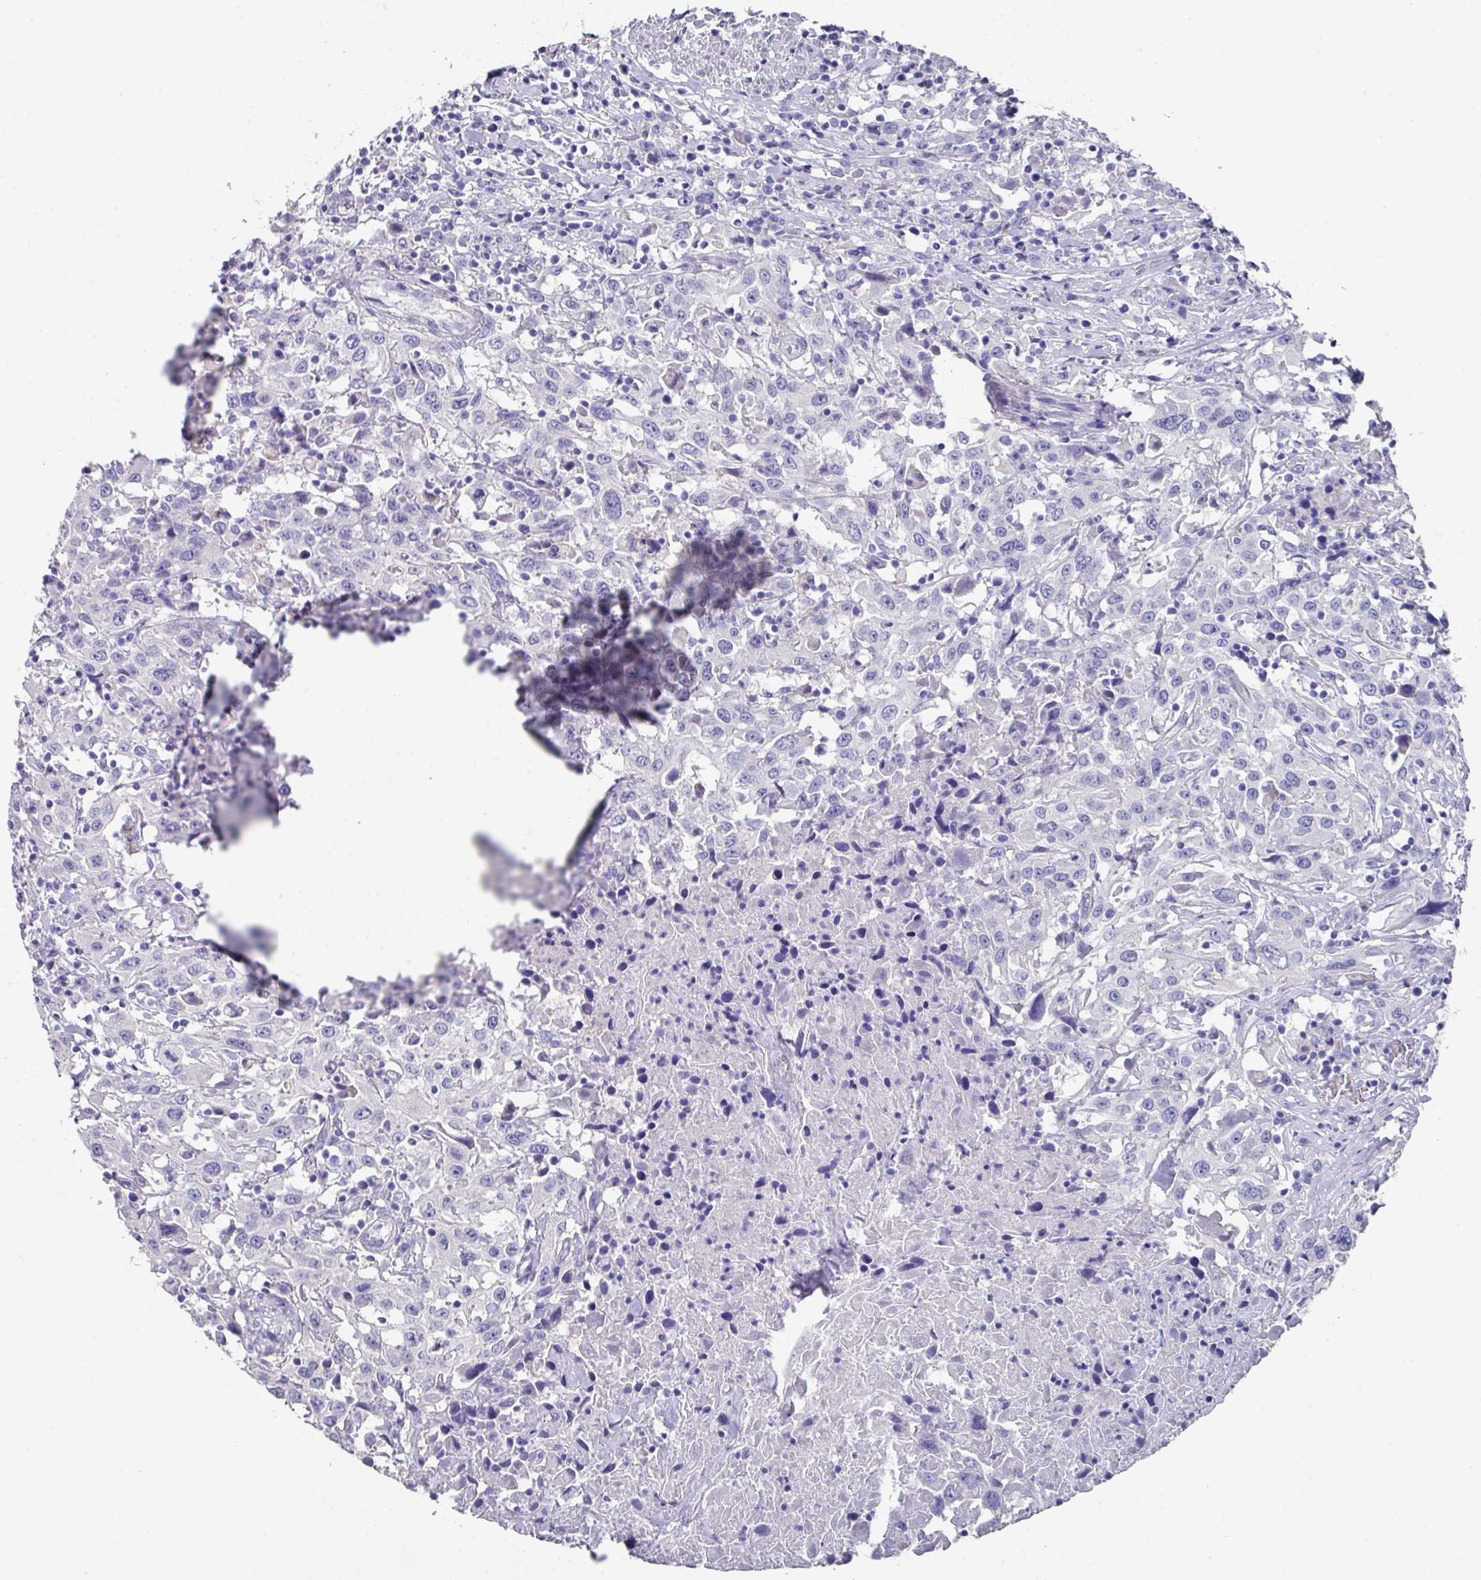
{"staining": {"intensity": "negative", "quantity": "none", "location": "none"}, "tissue": "urothelial cancer", "cell_type": "Tumor cells", "image_type": "cancer", "snomed": [{"axis": "morphology", "description": "Urothelial carcinoma, High grade"}, {"axis": "topography", "description": "Urinary bladder"}], "caption": "IHC image of neoplastic tissue: urothelial carcinoma (high-grade) stained with DAB (3,3'-diaminobenzidine) reveals no significant protein staining in tumor cells.", "gene": "DAZL", "patient": {"sex": "male", "age": 61}}